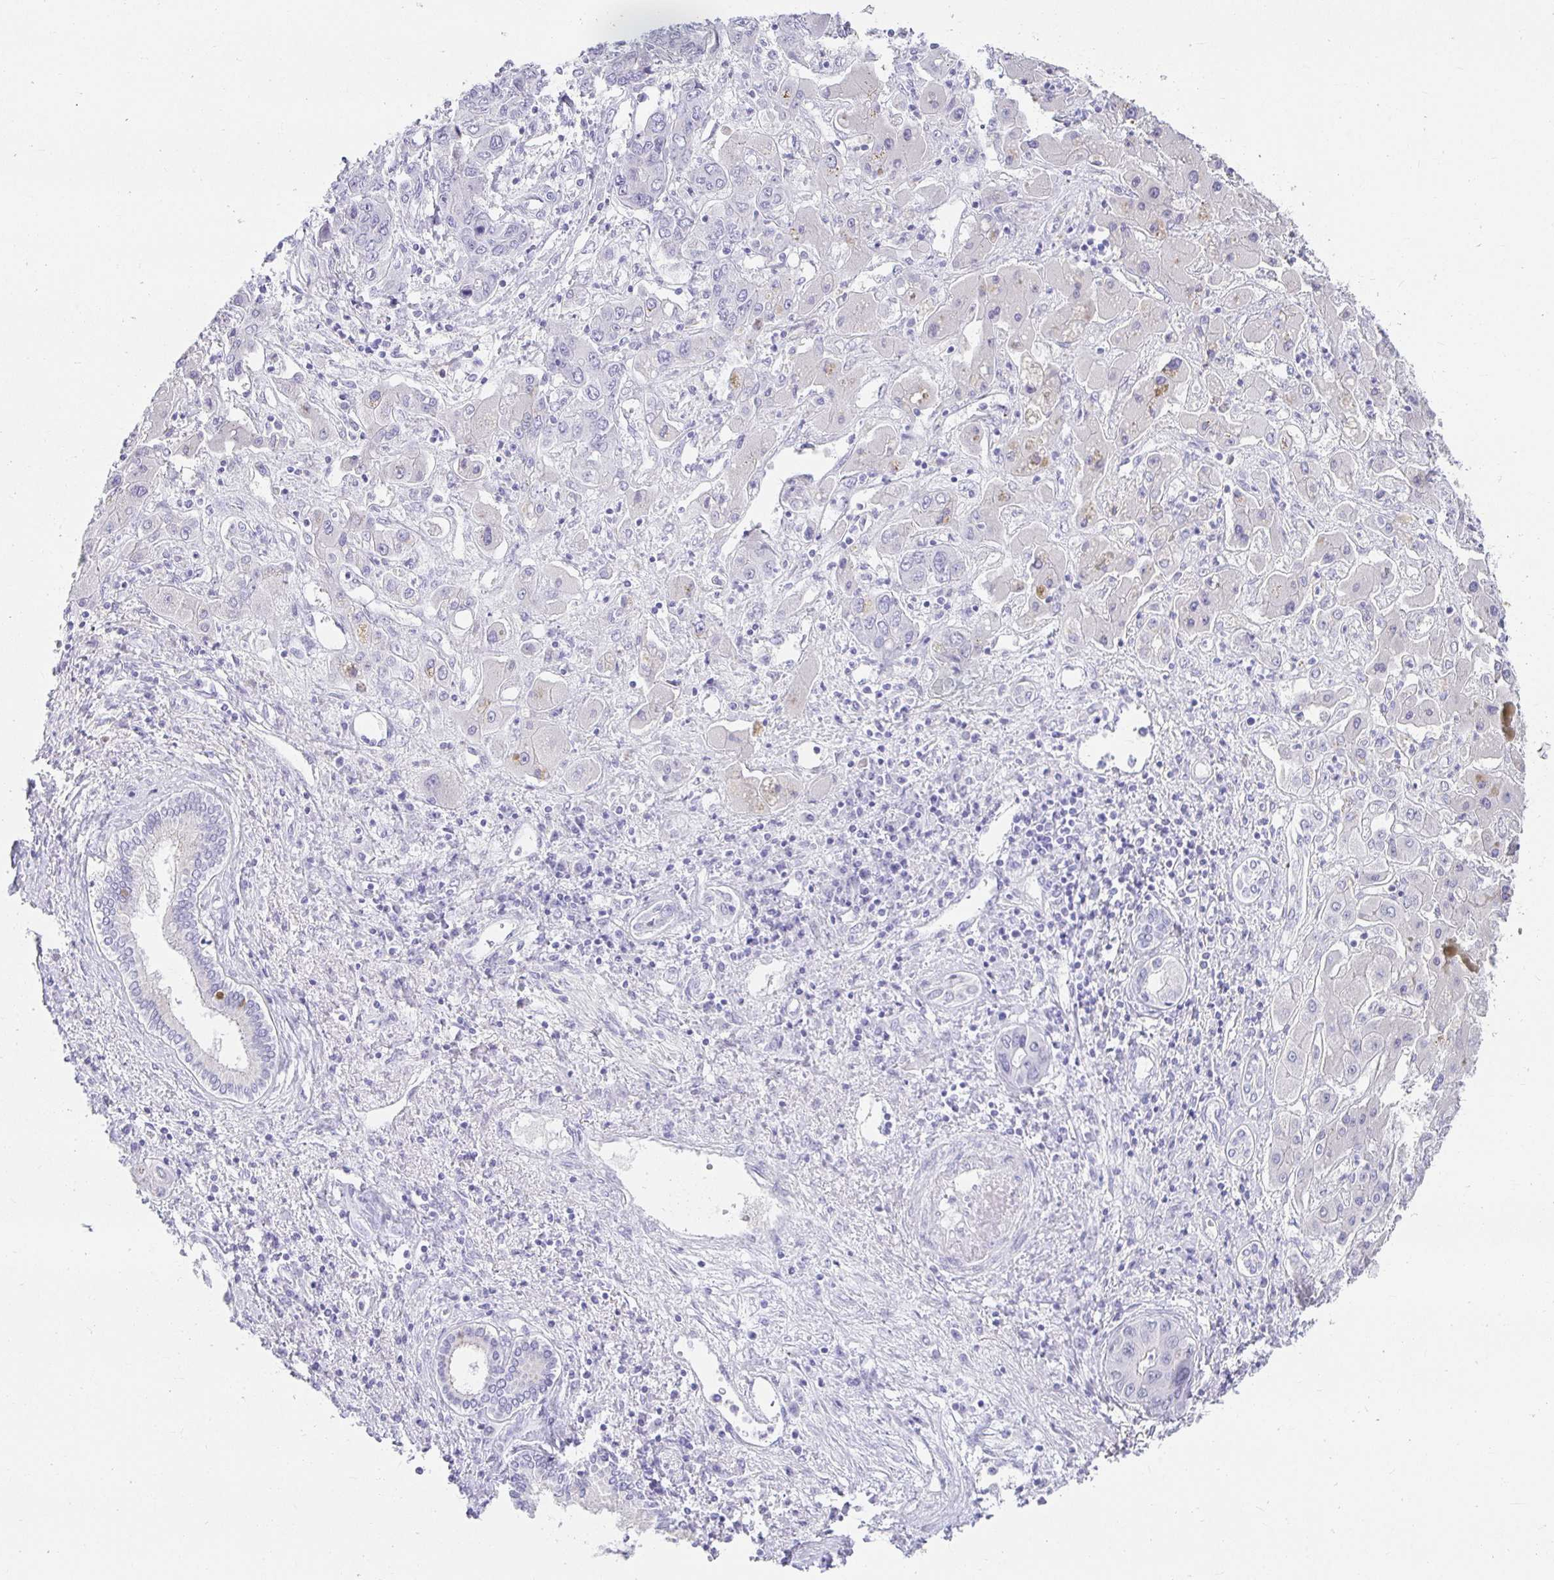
{"staining": {"intensity": "negative", "quantity": "none", "location": "none"}, "tissue": "liver cancer", "cell_type": "Tumor cells", "image_type": "cancer", "snomed": [{"axis": "morphology", "description": "Cholangiocarcinoma"}, {"axis": "topography", "description": "Liver"}], "caption": "IHC micrograph of liver cancer stained for a protein (brown), which demonstrates no positivity in tumor cells. (Brightfield microscopy of DAB (3,3'-diaminobenzidine) IHC at high magnification).", "gene": "CHAT", "patient": {"sex": "male", "age": 67}}